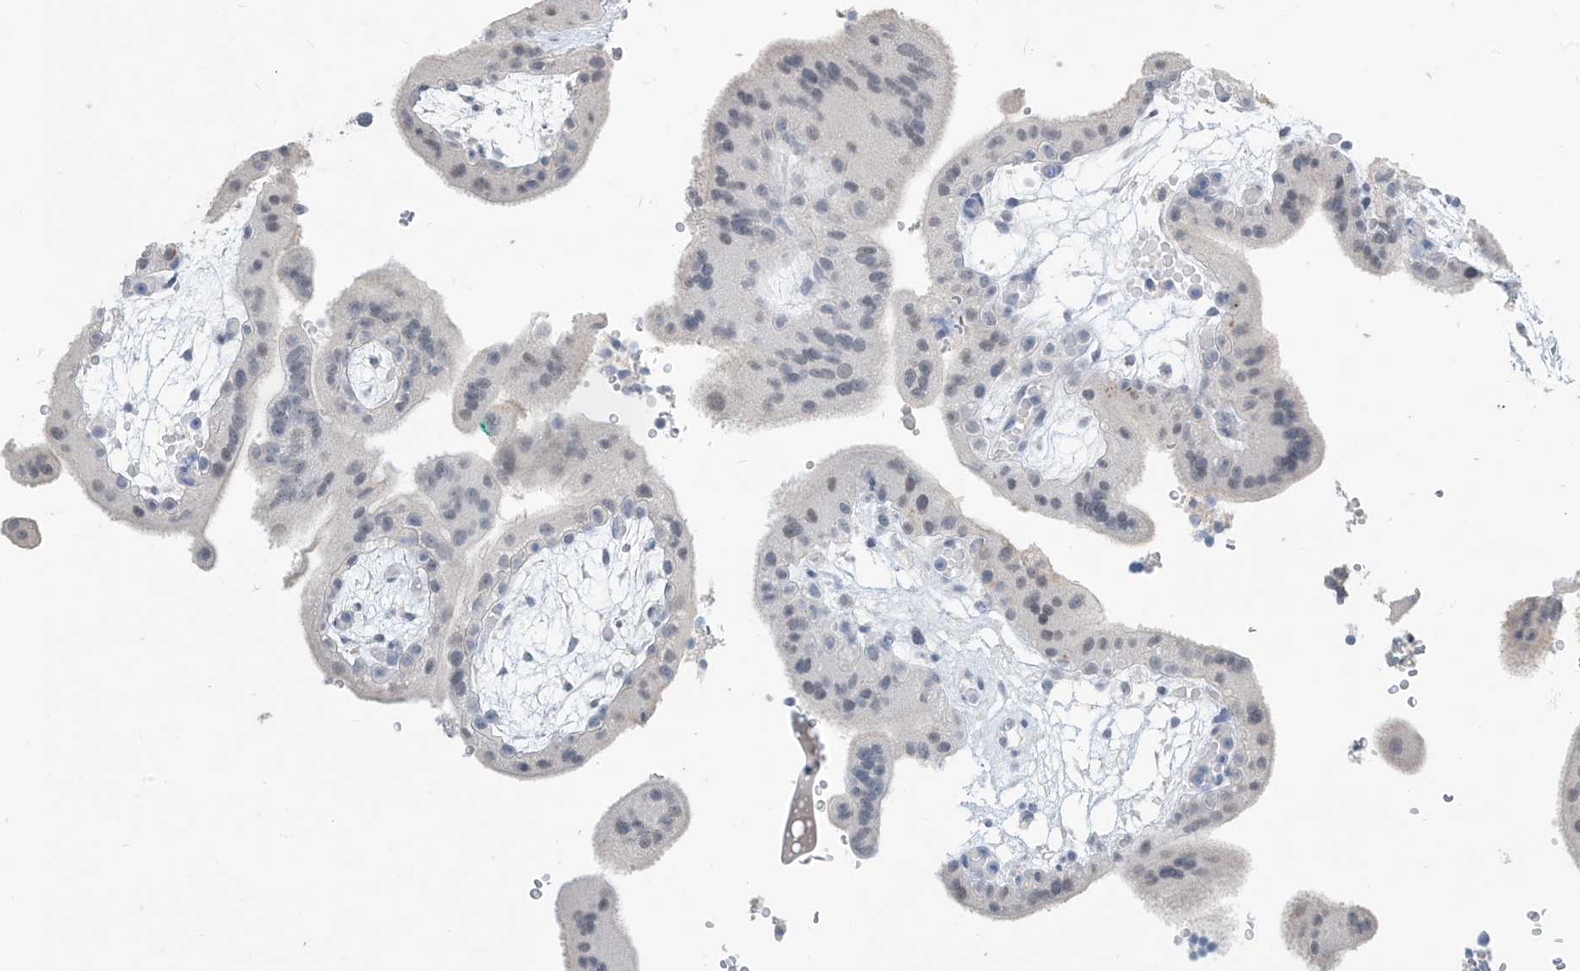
{"staining": {"intensity": "negative", "quantity": "none", "location": "none"}, "tissue": "placenta", "cell_type": "Decidual cells", "image_type": "normal", "snomed": [{"axis": "morphology", "description": "Normal tissue, NOS"}, {"axis": "topography", "description": "Placenta"}], "caption": "Benign placenta was stained to show a protein in brown. There is no significant positivity in decidual cells. (Brightfield microscopy of DAB (3,3'-diaminobenzidine) IHC at high magnification).", "gene": "METAP1D", "patient": {"sex": "female", "age": 18}}